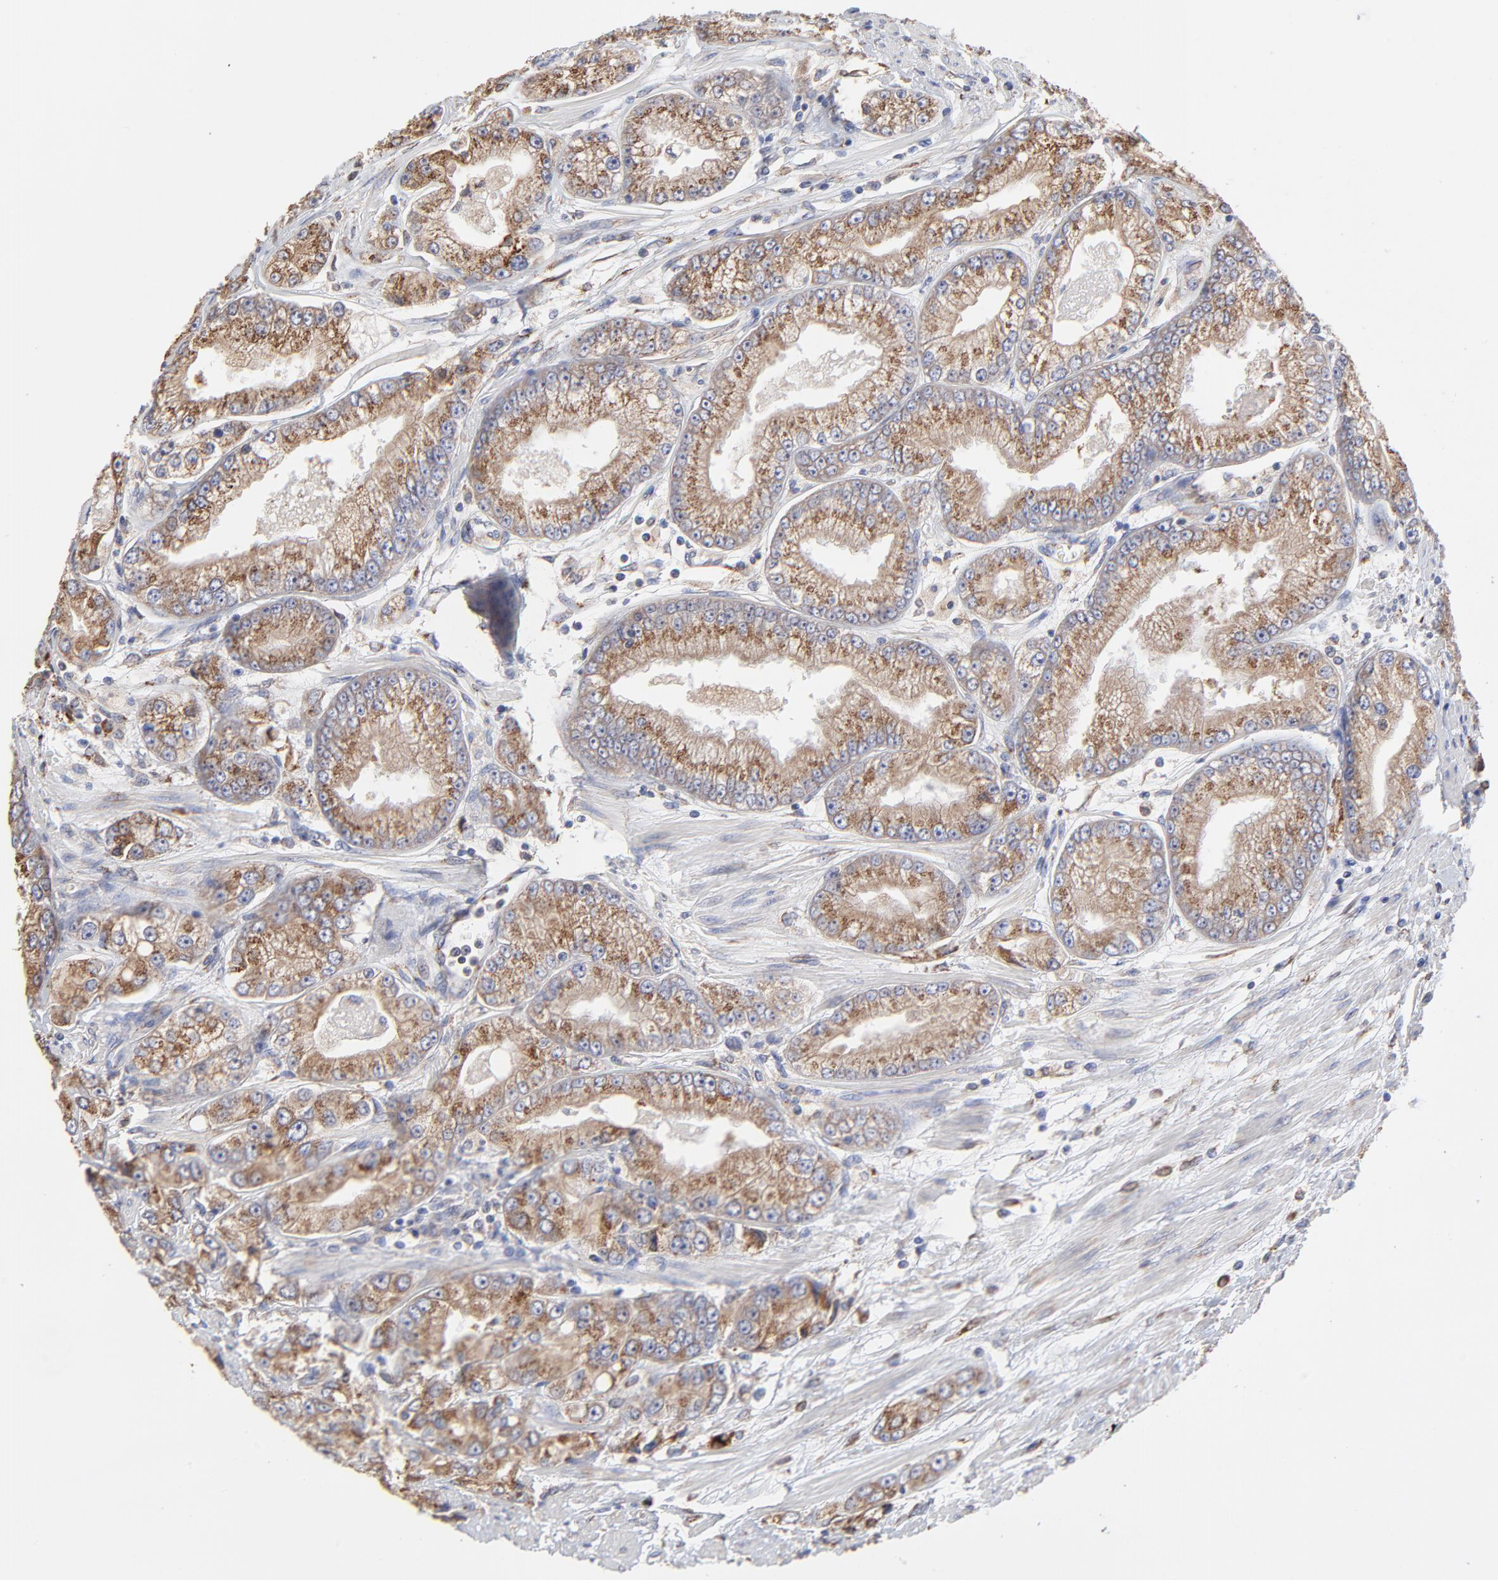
{"staining": {"intensity": "moderate", "quantity": ">75%", "location": "cytoplasmic/membranous"}, "tissue": "prostate cancer", "cell_type": "Tumor cells", "image_type": "cancer", "snomed": [{"axis": "morphology", "description": "Adenocarcinoma, Medium grade"}, {"axis": "topography", "description": "Prostate"}], "caption": "Protein expression analysis of prostate cancer displays moderate cytoplasmic/membranous positivity in approximately >75% of tumor cells.", "gene": "LMAN1", "patient": {"sex": "male", "age": 72}}